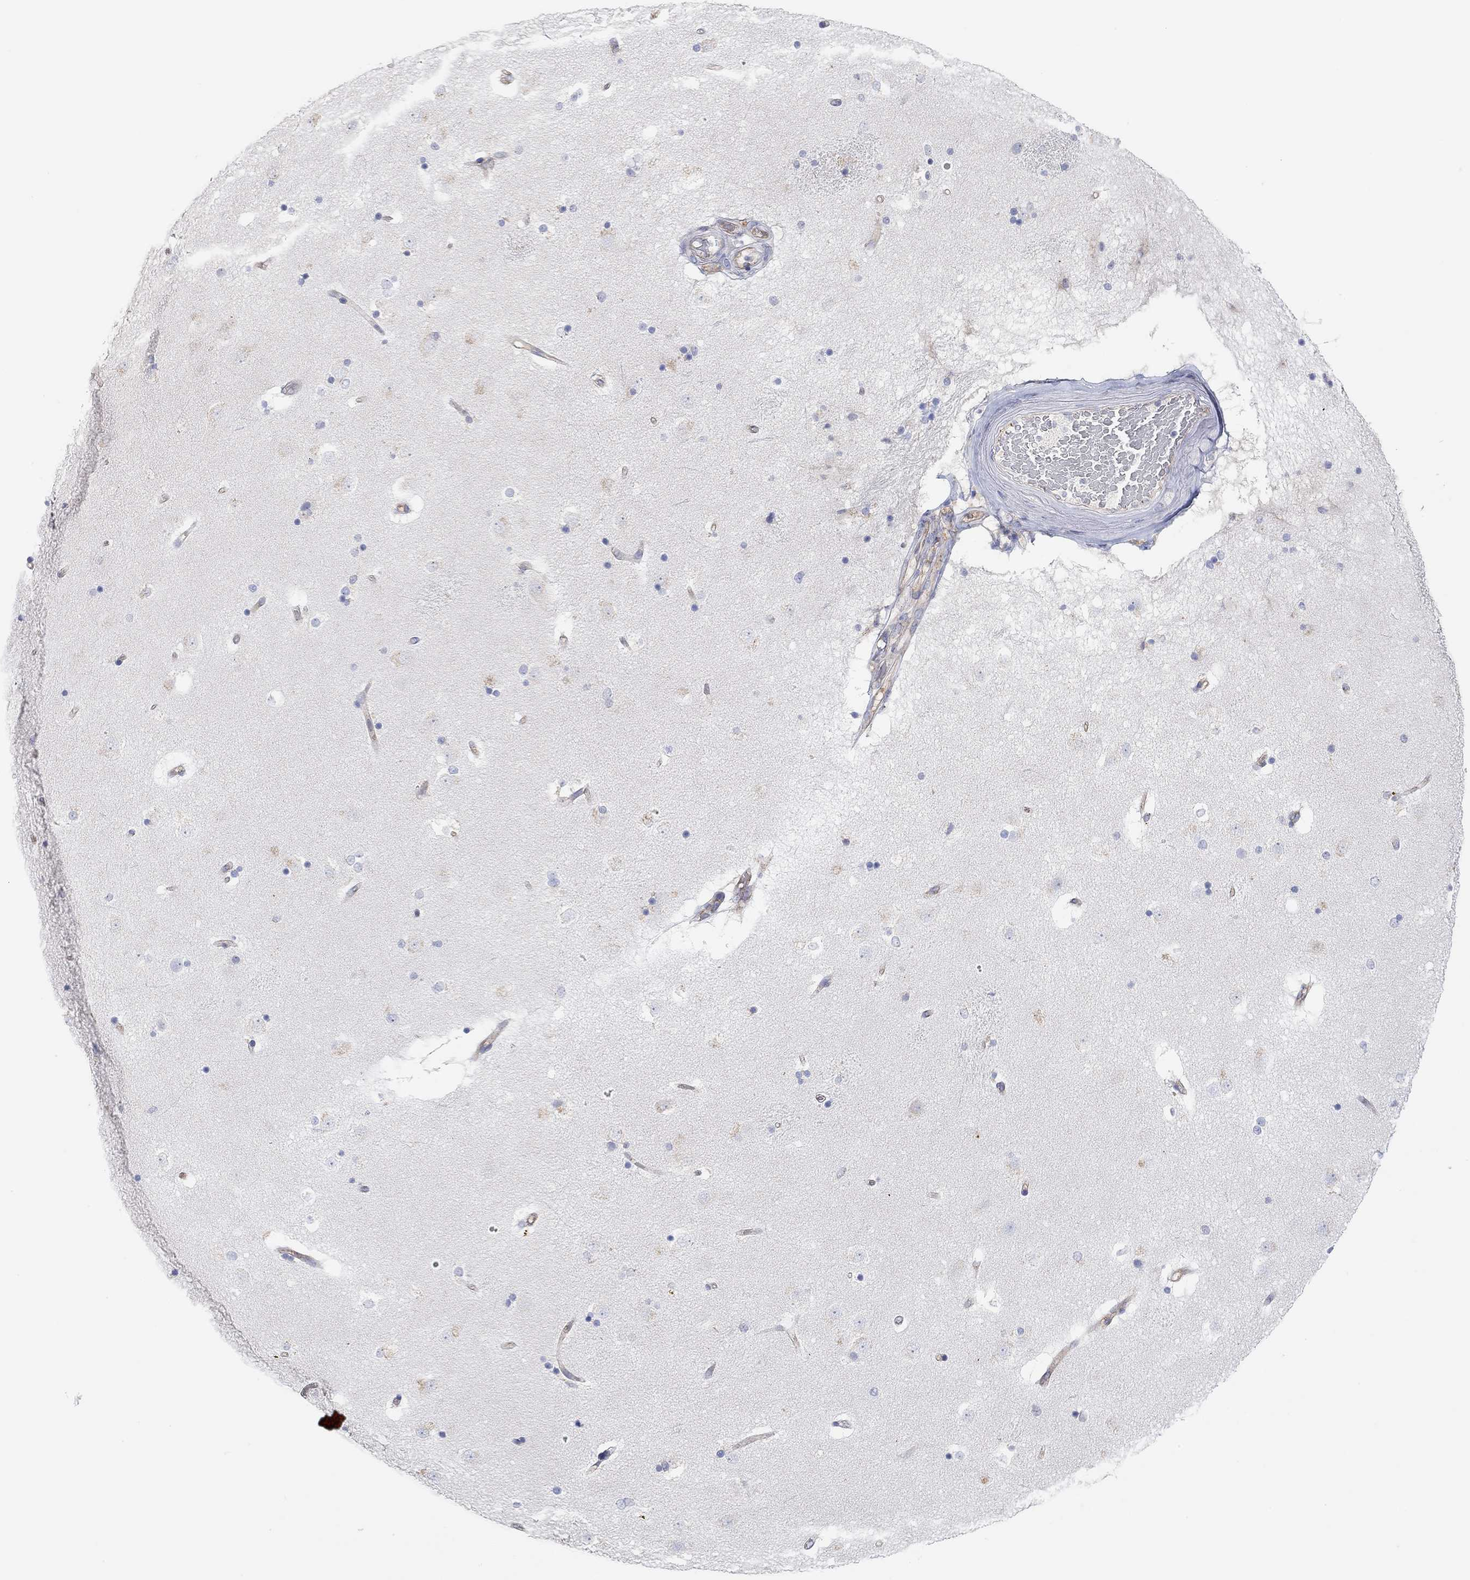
{"staining": {"intensity": "negative", "quantity": "none", "location": "none"}, "tissue": "caudate", "cell_type": "Glial cells", "image_type": "normal", "snomed": [{"axis": "morphology", "description": "Normal tissue, NOS"}, {"axis": "topography", "description": "Lateral ventricle wall"}], "caption": "The IHC micrograph has no significant expression in glial cells of caudate.", "gene": "RGS1", "patient": {"sex": "male", "age": 51}}